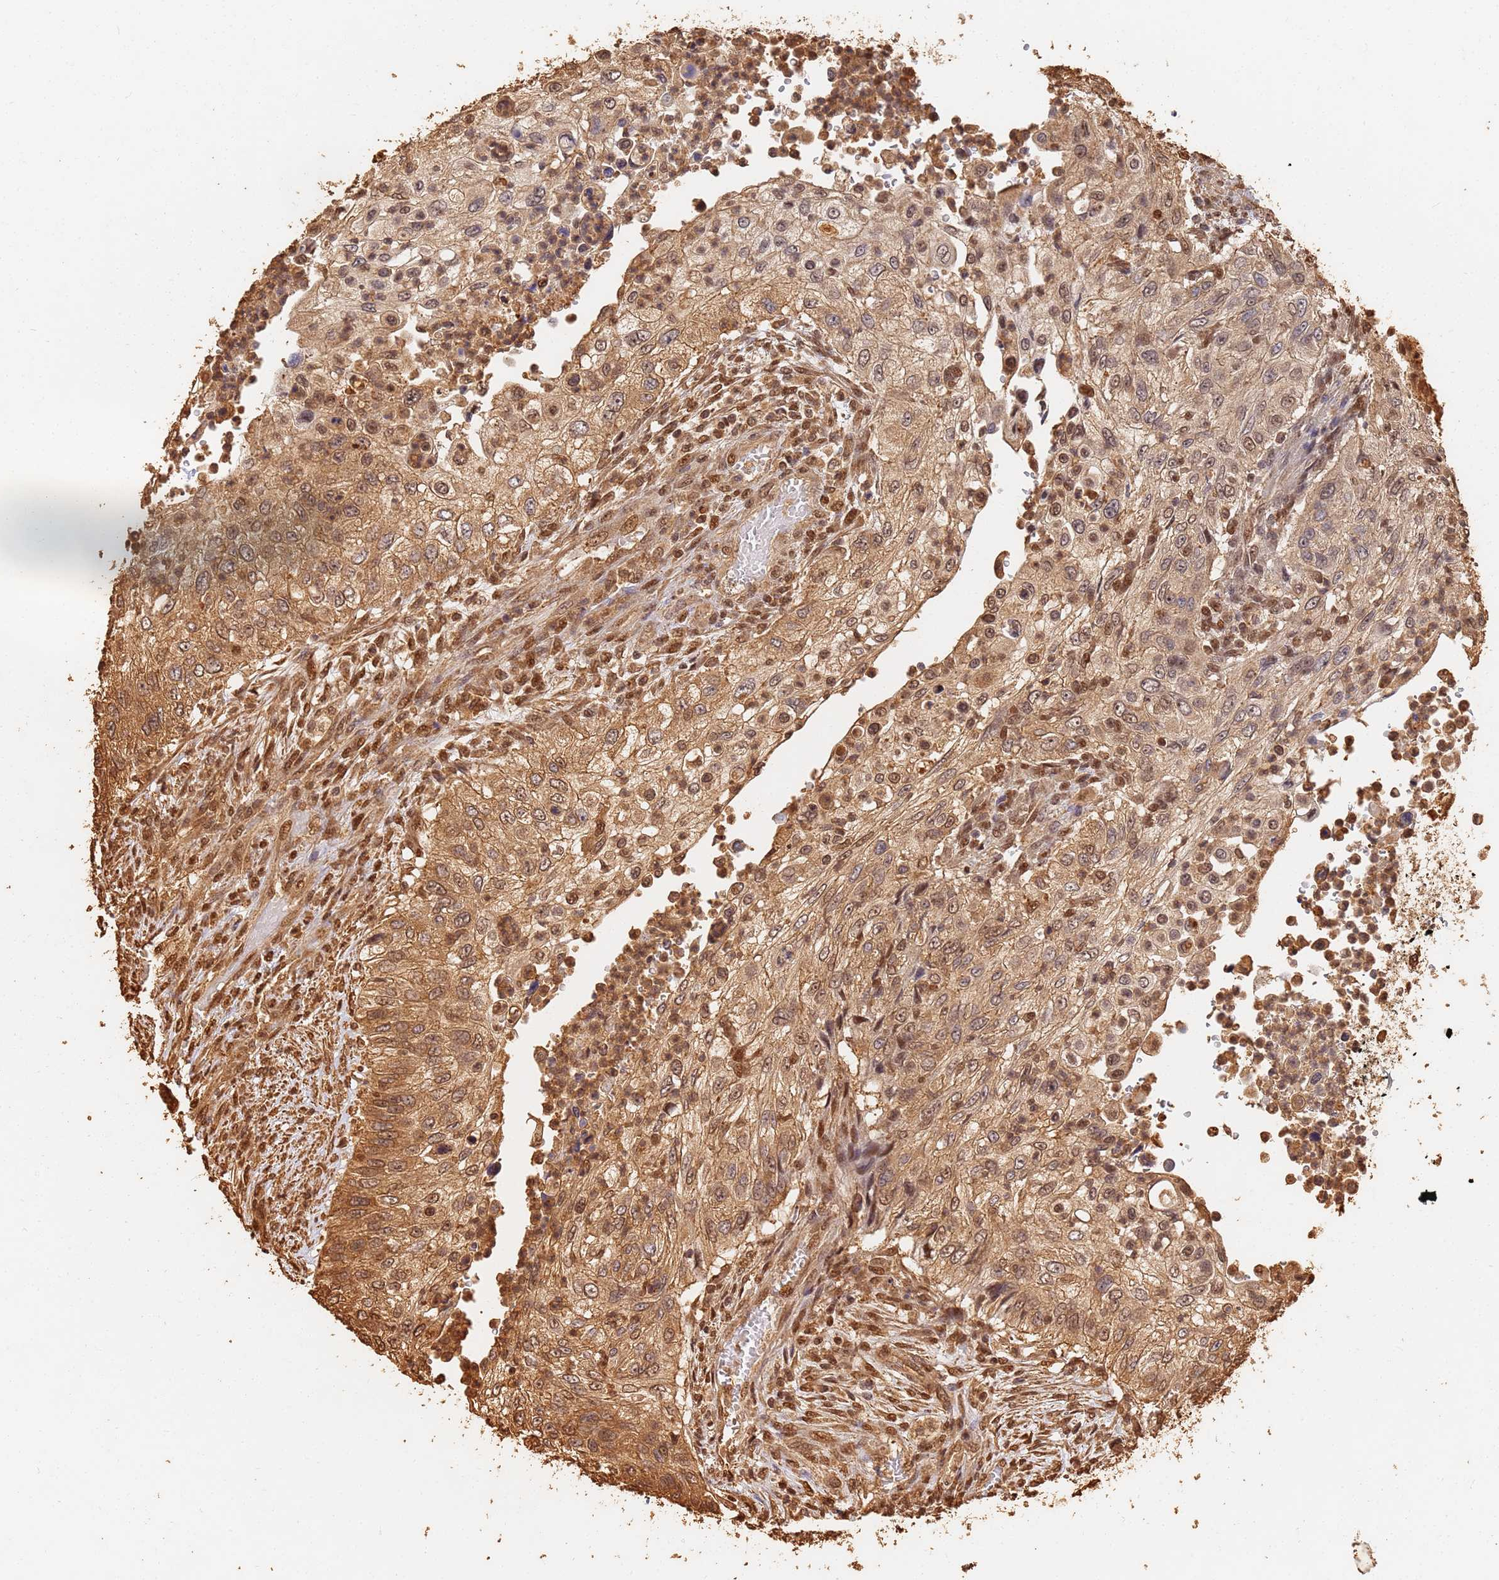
{"staining": {"intensity": "moderate", "quantity": ">75%", "location": "cytoplasmic/membranous,nuclear"}, "tissue": "urothelial cancer", "cell_type": "Tumor cells", "image_type": "cancer", "snomed": [{"axis": "morphology", "description": "Urothelial carcinoma, High grade"}, {"axis": "topography", "description": "Urinary bladder"}], "caption": "Tumor cells demonstrate moderate cytoplasmic/membranous and nuclear positivity in about >75% of cells in urothelial cancer.", "gene": "JAK2", "patient": {"sex": "female", "age": 60}}